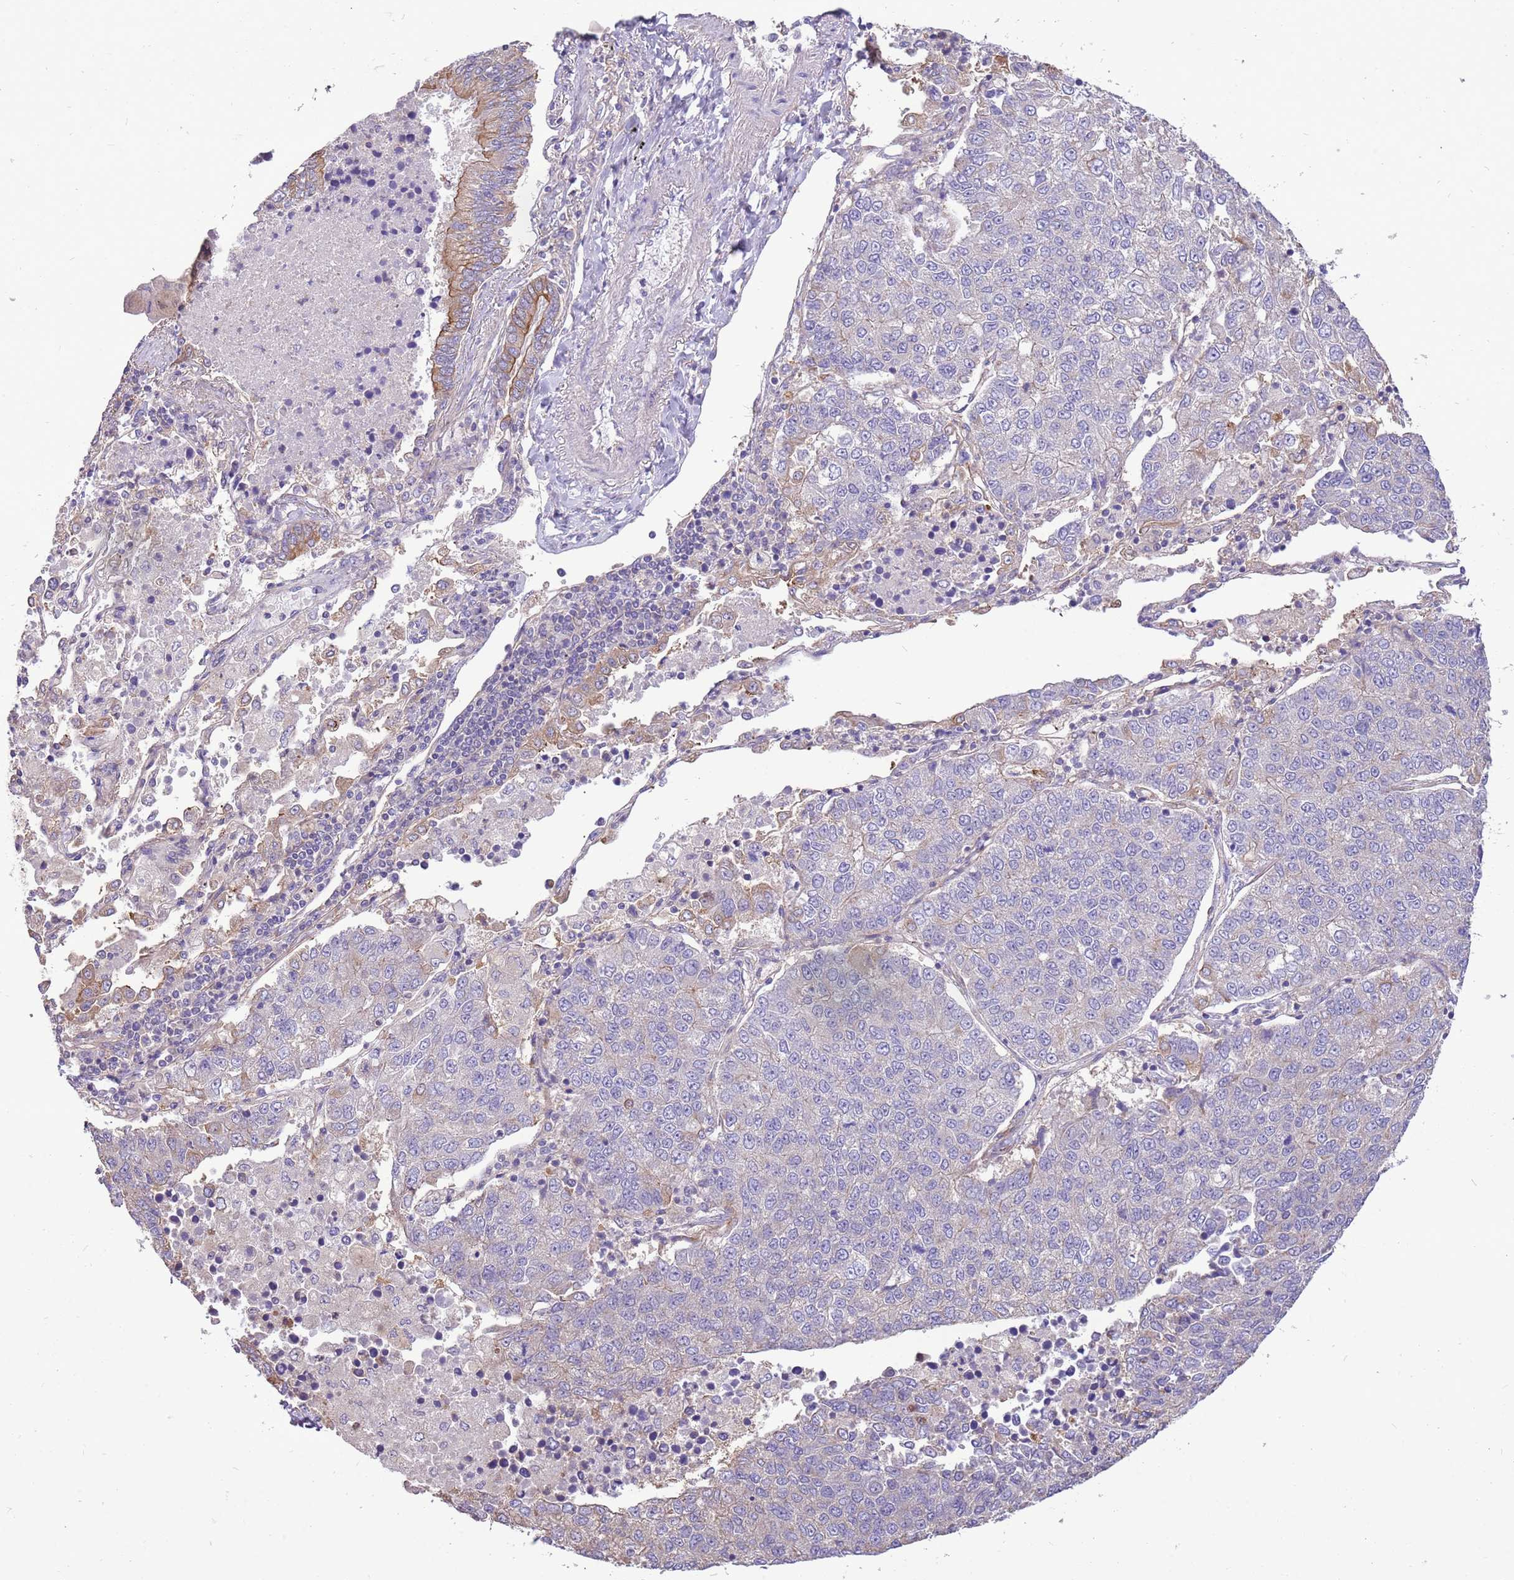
{"staining": {"intensity": "moderate", "quantity": "<25%", "location": "cytoplasmic/membranous"}, "tissue": "lung cancer", "cell_type": "Tumor cells", "image_type": "cancer", "snomed": [{"axis": "morphology", "description": "Squamous cell carcinoma, NOS"}, {"axis": "topography", "description": "Lung"}], "caption": "A brown stain labels moderate cytoplasmic/membranous expression of a protein in human squamous cell carcinoma (lung) tumor cells.", "gene": "WASHC4", "patient": {"sex": "female", "age": 70}}